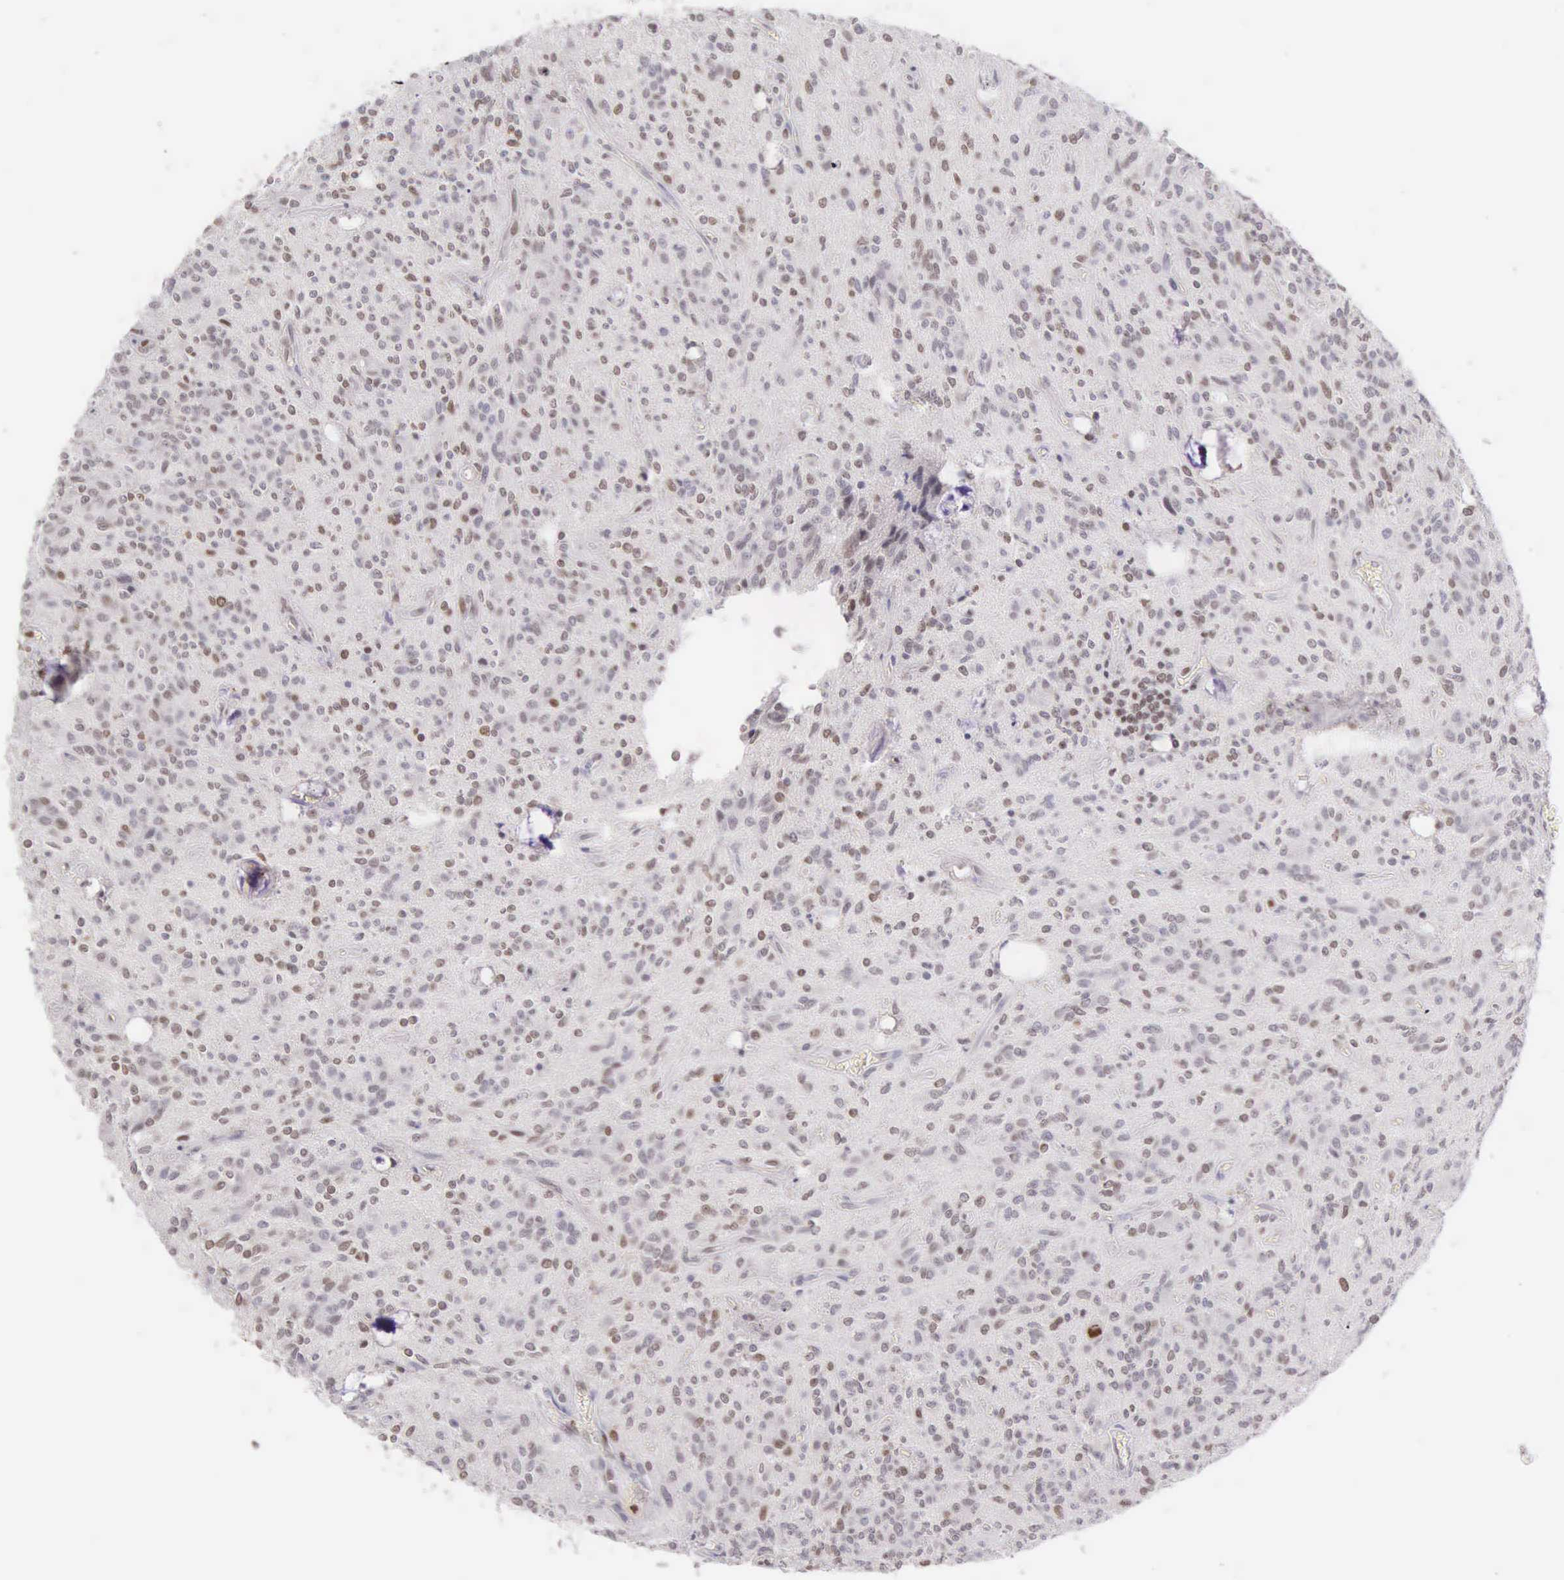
{"staining": {"intensity": "weak", "quantity": "25%-75%", "location": "nuclear"}, "tissue": "glioma", "cell_type": "Tumor cells", "image_type": "cancer", "snomed": [{"axis": "morphology", "description": "Glioma, malignant, Low grade"}, {"axis": "topography", "description": "Brain"}], "caption": "Malignant glioma (low-grade) tissue displays weak nuclear expression in approximately 25%-75% of tumor cells", "gene": "VRK1", "patient": {"sex": "female", "age": 15}}